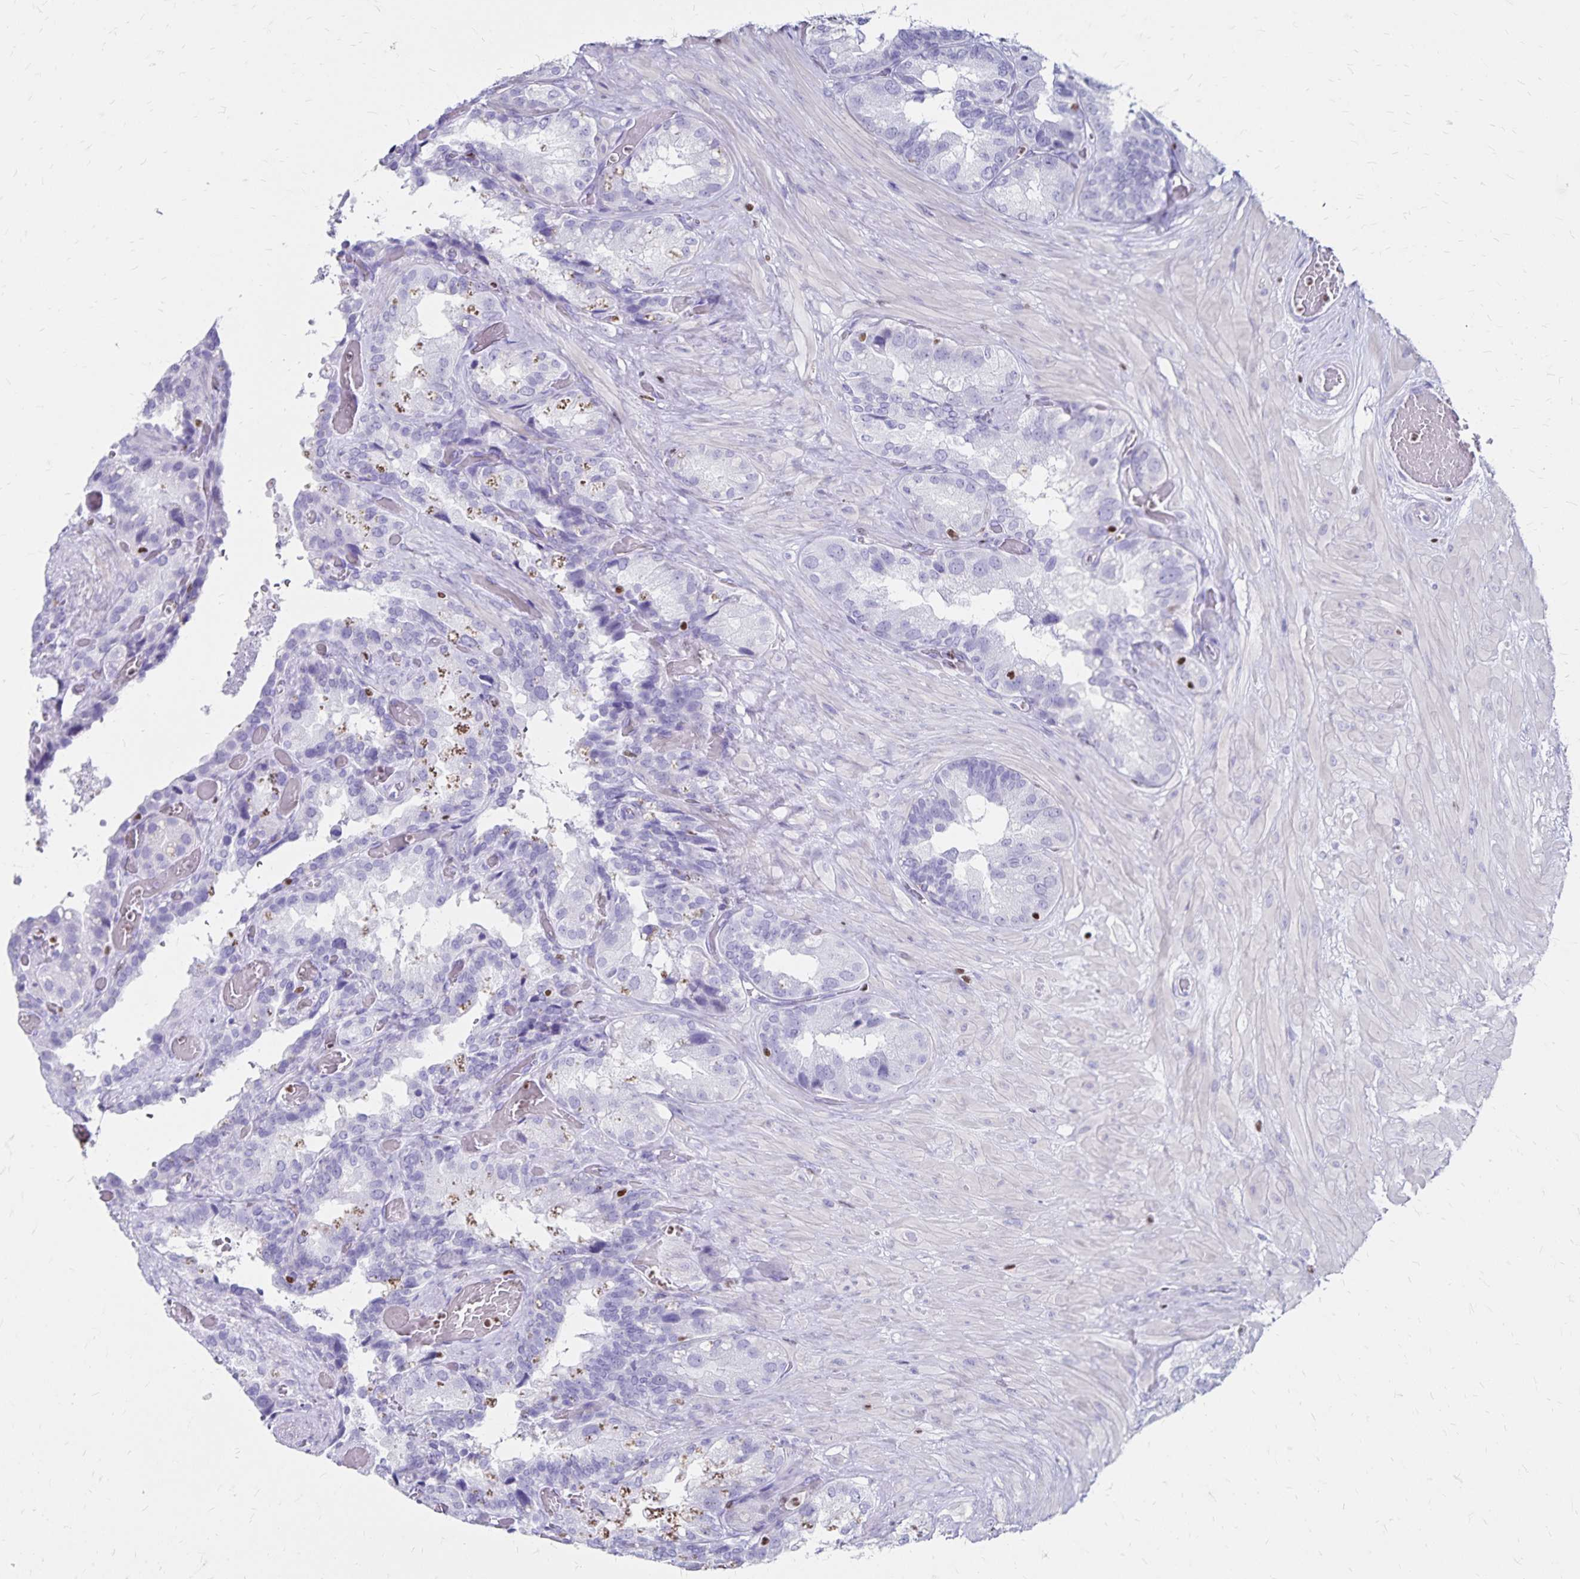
{"staining": {"intensity": "negative", "quantity": "none", "location": "none"}, "tissue": "seminal vesicle", "cell_type": "Glandular cells", "image_type": "normal", "snomed": [{"axis": "morphology", "description": "Normal tissue, NOS"}, {"axis": "topography", "description": "Seminal veicle"}], "caption": "Immunohistochemical staining of normal seminal vesicle displays no significant positivity in glandular cells.", "gene": "IKZF1", "patient": {"sex": "male", "age": 60}}